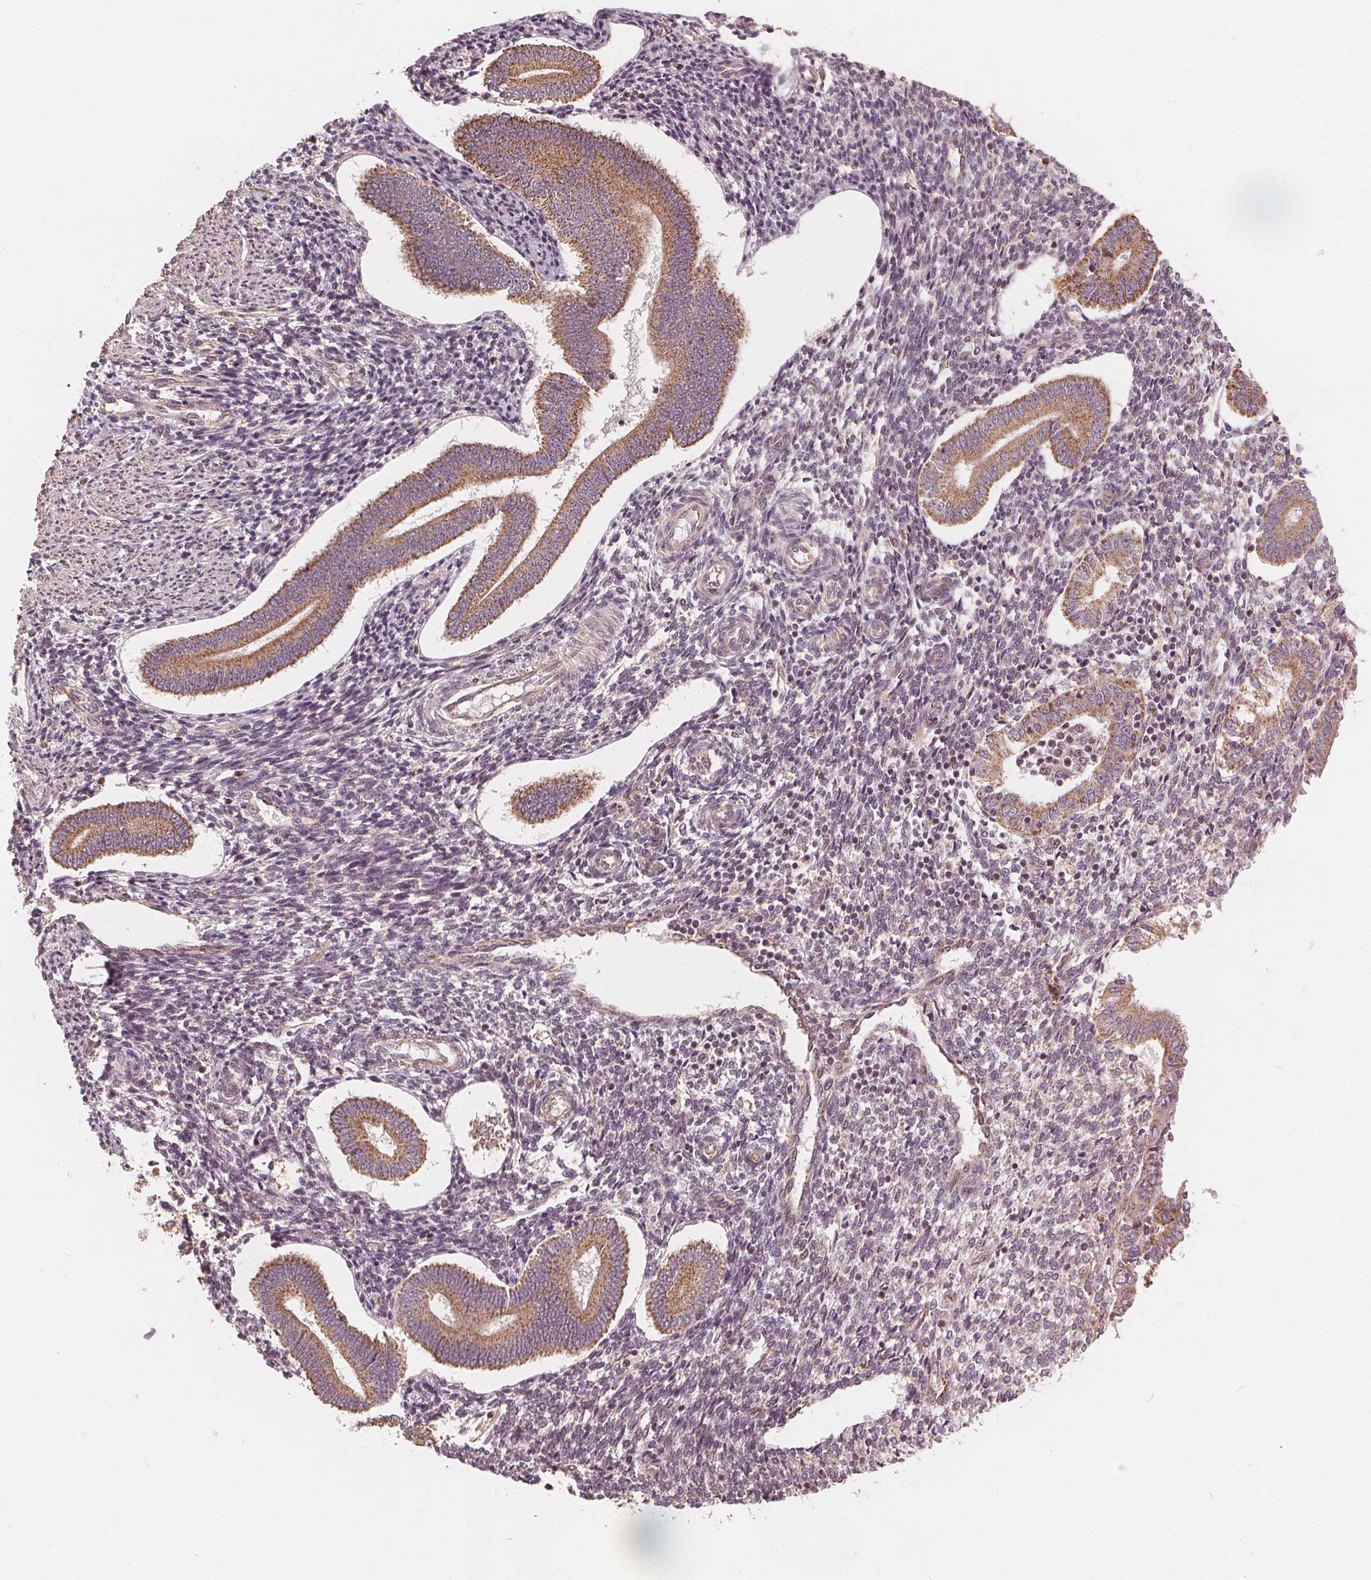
{"staining": {"intensity": "negative", "quantity": "none", "location": "none"}, "tissue": "endometrium", "cell_type": "Cells in endometrial stroma", "image_type": "normal", "snomed": [{"axis": "morphology", "description": "Normal tissue, NOS"}, {"axis": "topography", "description": "Endometrium"}], "caption": "Photomicrograph shows no protein staining in cells in endometrial stroma of normal endometrium.", "gene": "PEX26", "patient": {"sex": "female", "age": 40}}